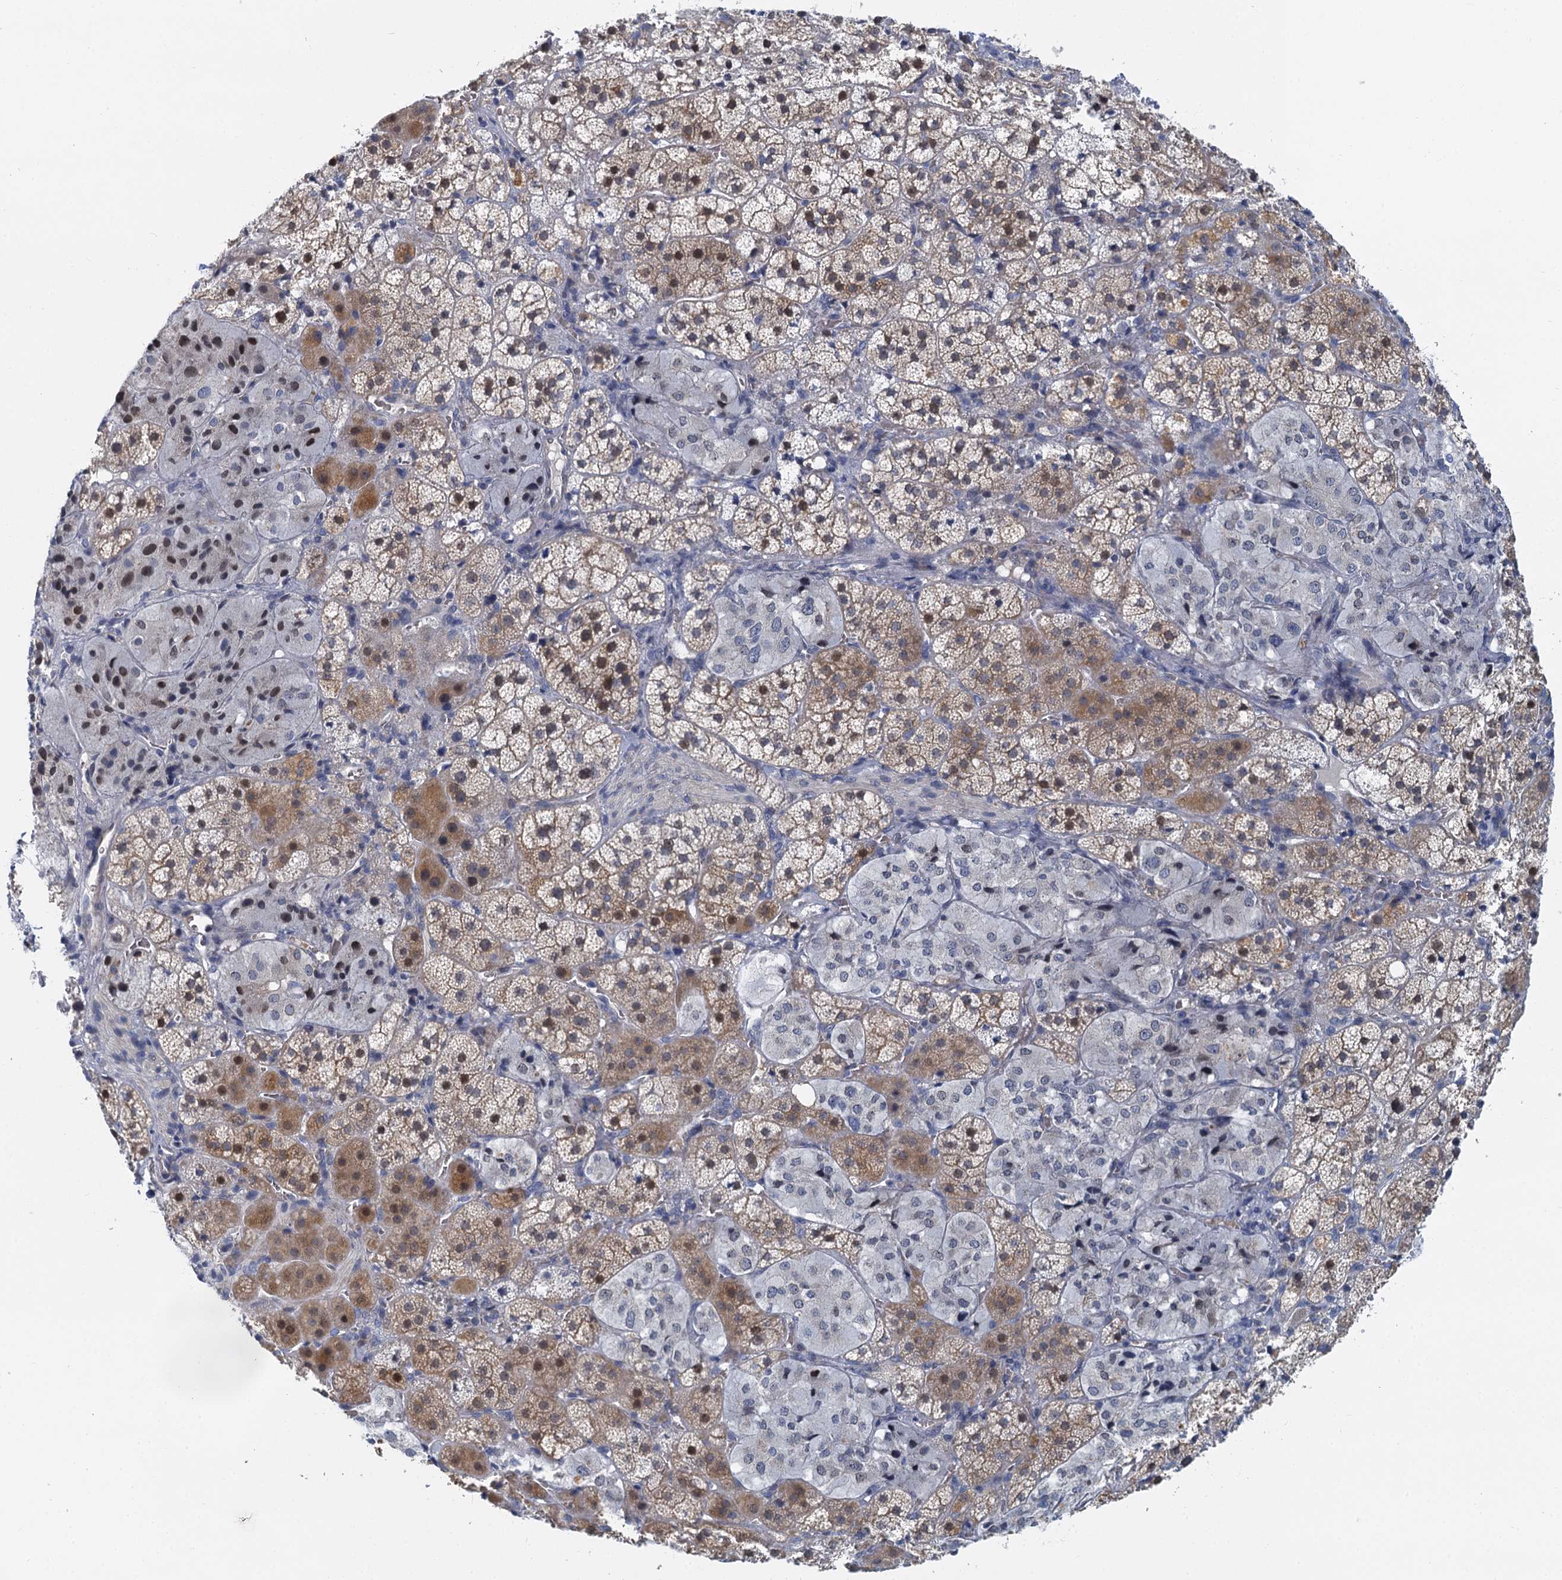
{"staining": {"intensity": "moderate", "quantity": "25%-75%", "location": "cytoplasmic/membranous,nuclear"}, "tissue": "adrenal gland", "cell_type": "Glandular cells", "image_type": "normal", "snomed": [{"axis": "morphology", "description": "Normal tissue, NOS"}, {"axis": "topography", "description": "Adrenal gland"}], "caption": "Immunohistochemical staining of benign human adrenal gland displays 25%-75% levels of moderate cytoplasmic/membranous,nuclear protein positivity in approximately 25%-75% of glandular cells. (Stains: DAB (3,3'-diaminobenzidine) in brown, nuclei in blue, Microscopy: brightfield microscopy at high magnification).", "gene": "ACRBP", "patient": {"sex": "female", "age": 44}}